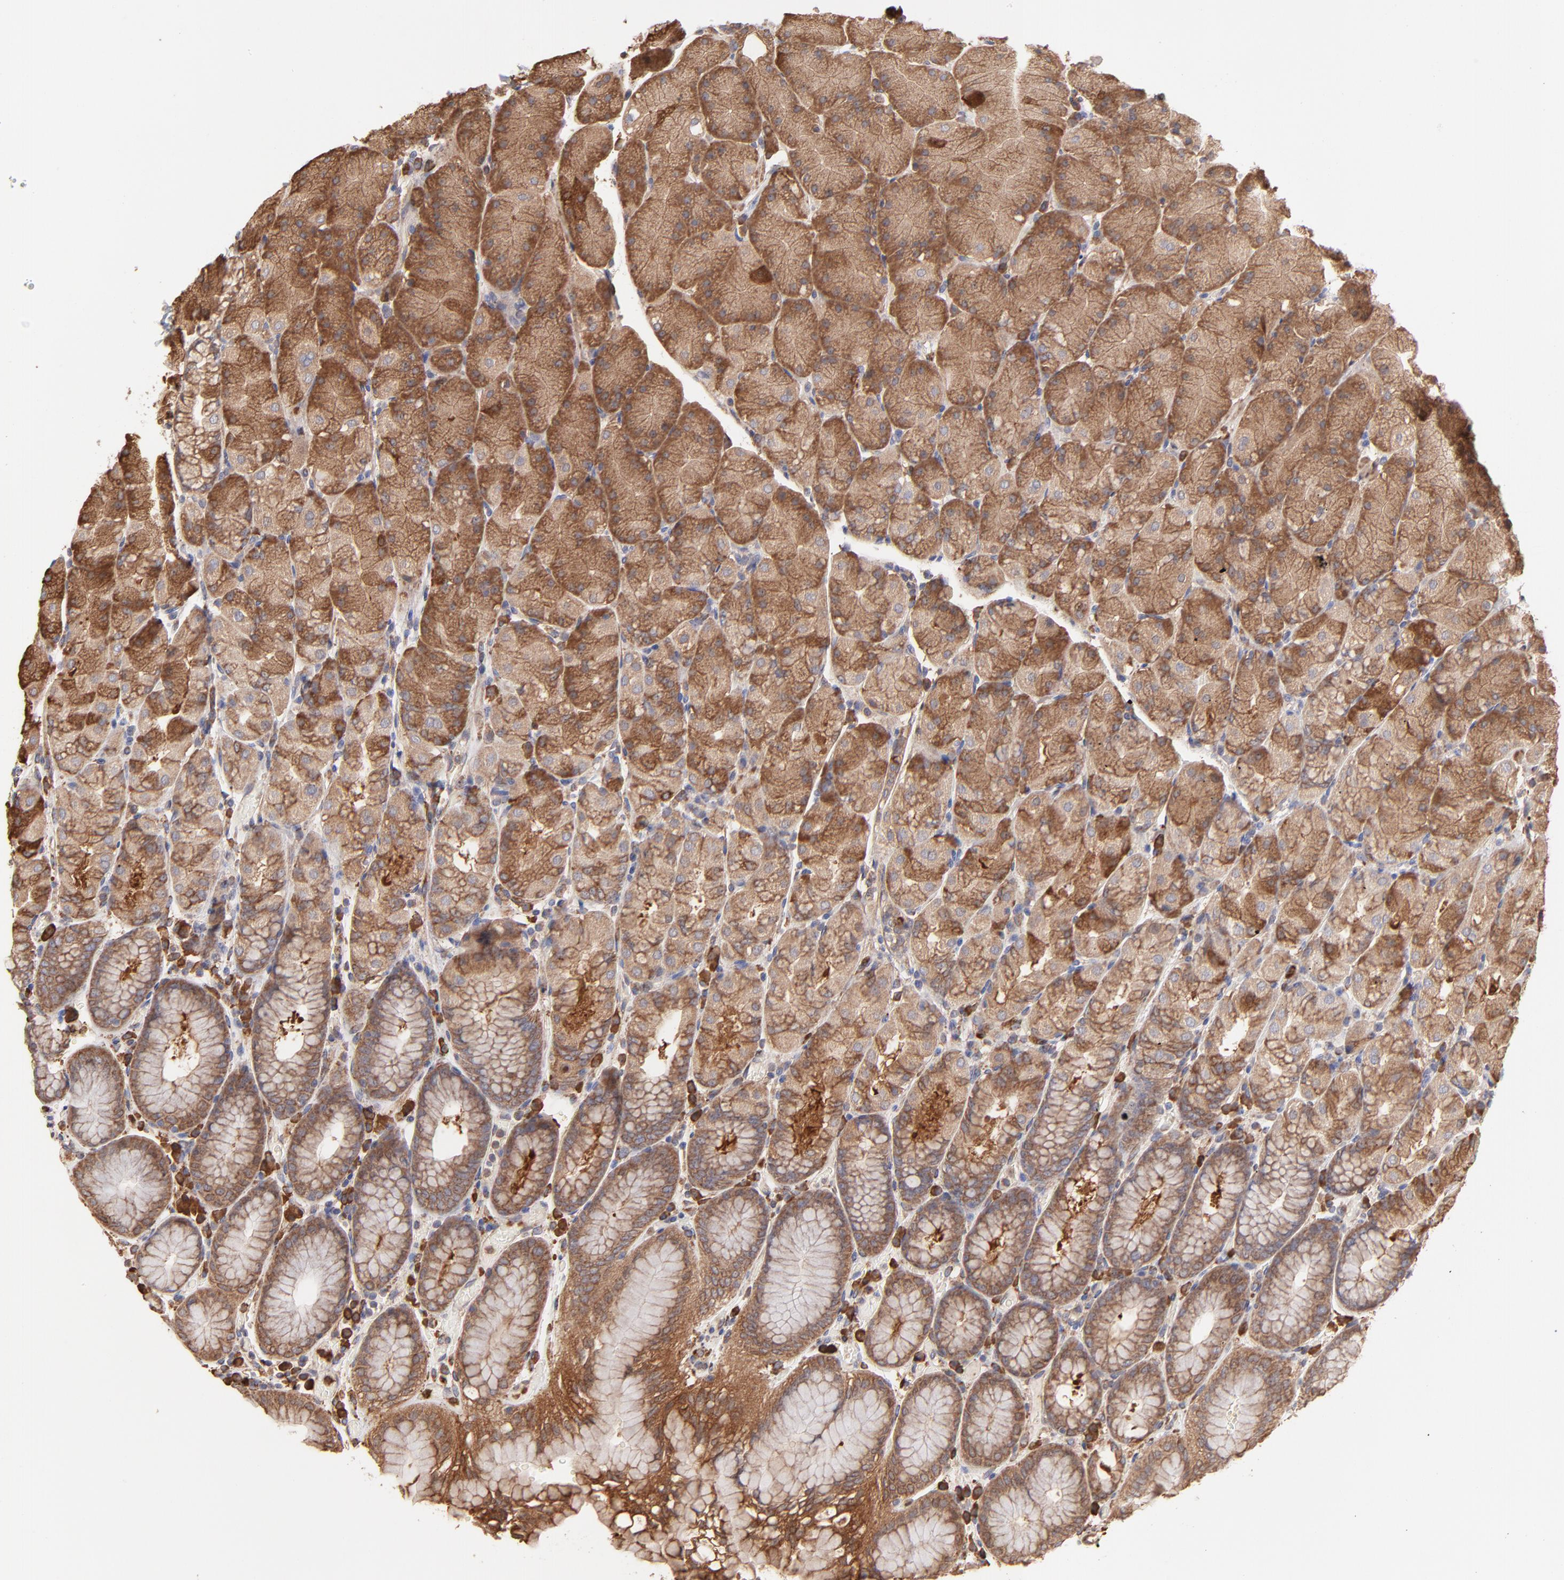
{"staining": {"intensity": "strong", "quantity": ">75%", "location": "cytoplasmic/membranous"}, "tissue": "stomach", "cell_type": "Glandular cells", "image_type": "normal", "snomed": [{"axis": "morphology", "description": "Normal tissue, NOS"}, {"axis": "topography", "description": "Stomach, upper"}, {"axis": "topography", "description": "Stomach"}], "caption": "An immunohistochemistry photomicrograph of unremarkable tissue is shown. Protein staining in brown highlights strong cytoplasmic/membranous positivity in stomach within glandular cells.", "gene": "PFKM", "patient": {"sex": "male", "age": 76}}